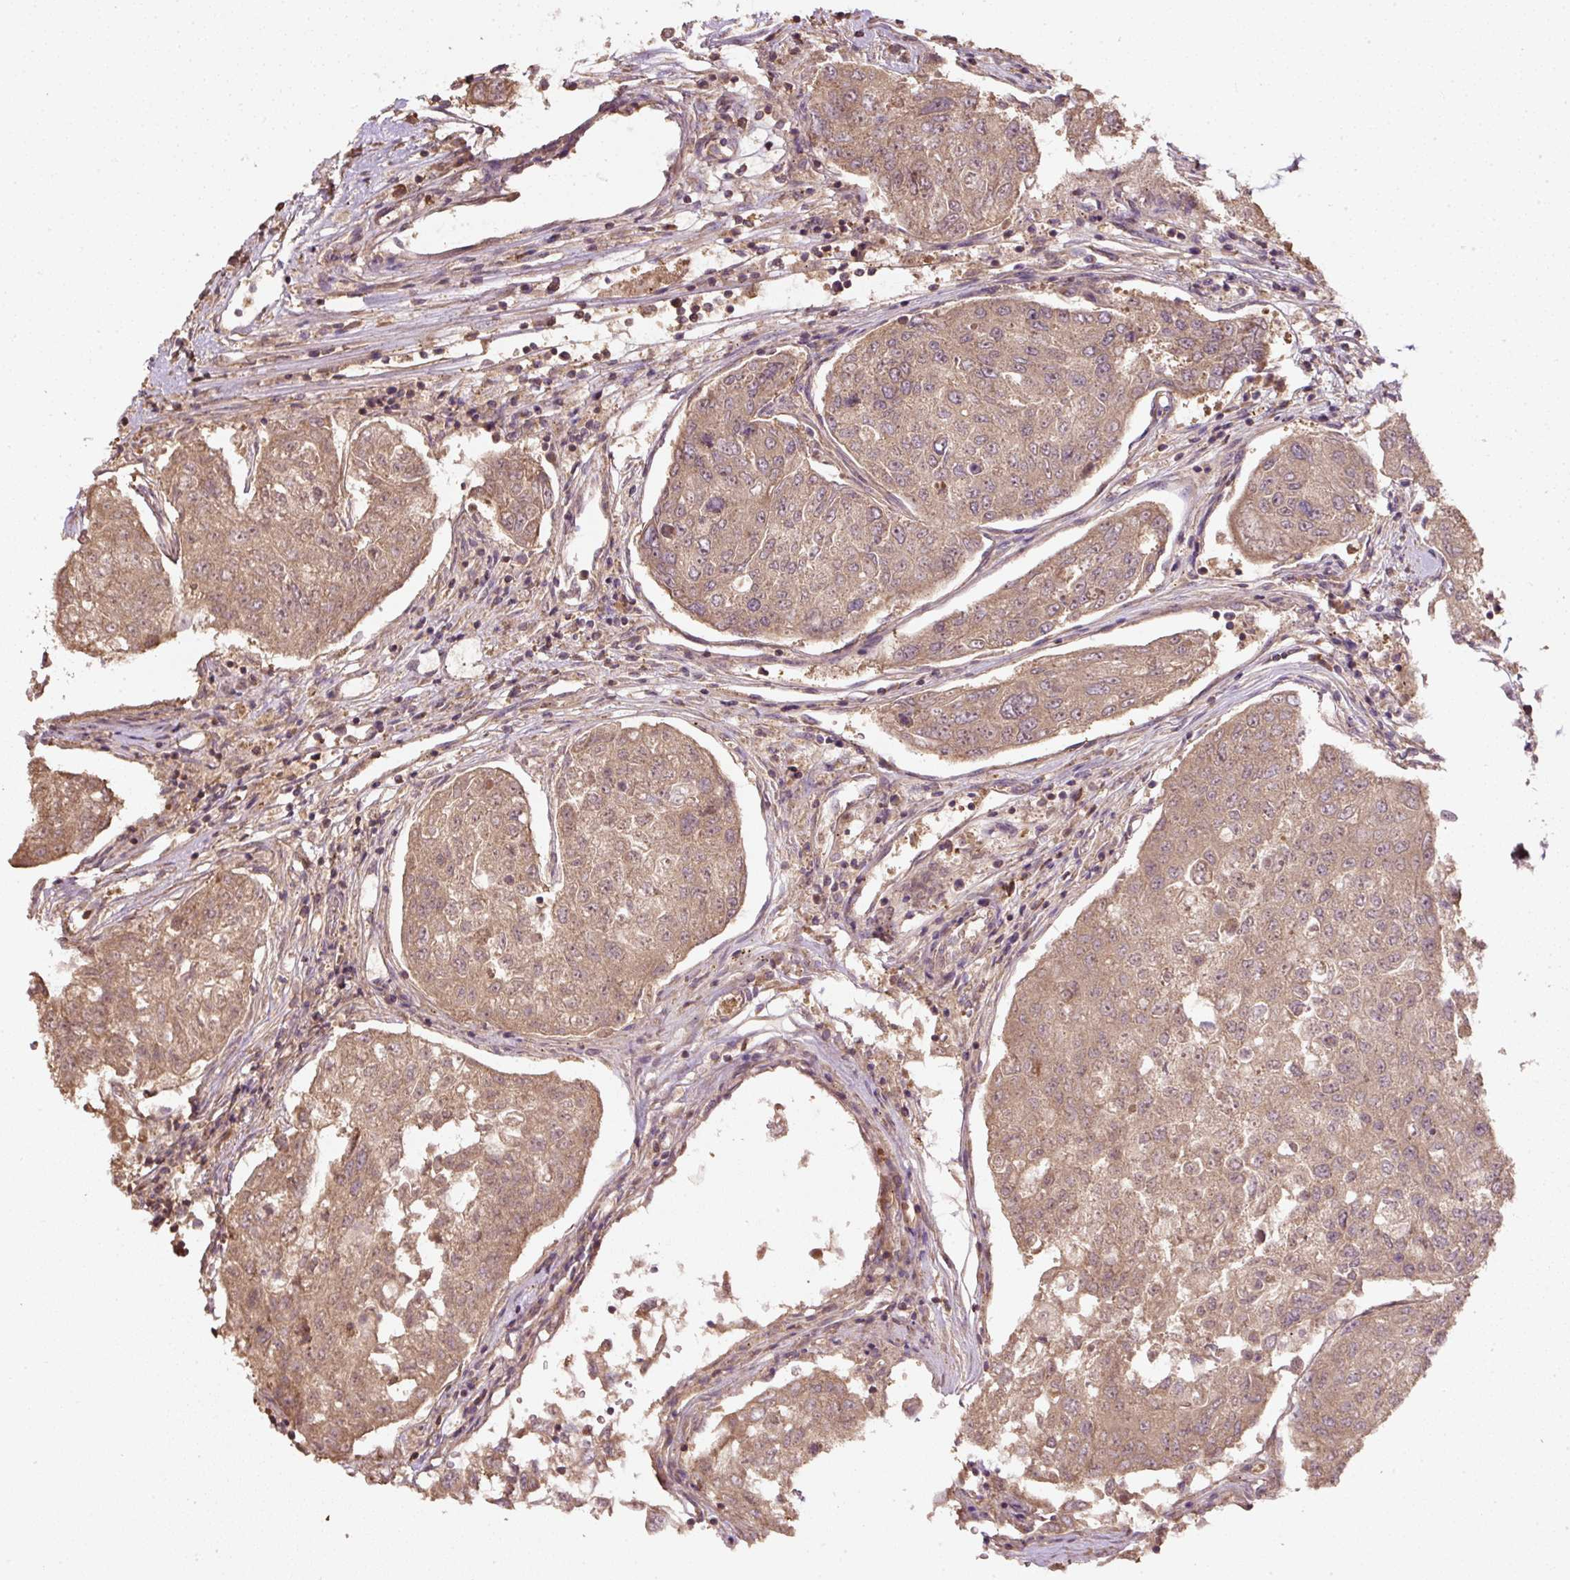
{"staining": {"intensity": "moderate", "quantity": ">75%", "location": "cytoplasmic/membranous,nuclear"}, "tissue": "urothelial cancer", "cell_type": "Tumor cells", "image_type": "cancer", "snomed": [{"axis": "morphology", "description": "Urothelial carcinoma, High grade"}, {"axis": "topography", "description": "Lymph node"}, {"axis": "topography", "description": "Urinary bladder"}], "caption": "This photomicrograph displays high-grade urothelial carcinoma stained with immunohistochemistry (IHC) to label a protein in brown. The cytoplasmic/membranous and nuclear of tumor cells show moderate positivity for the protein. Nuclei are counter-stained blue.", "gene": "TMEM170B", "patient": {"sex": "male", "age": 51}}